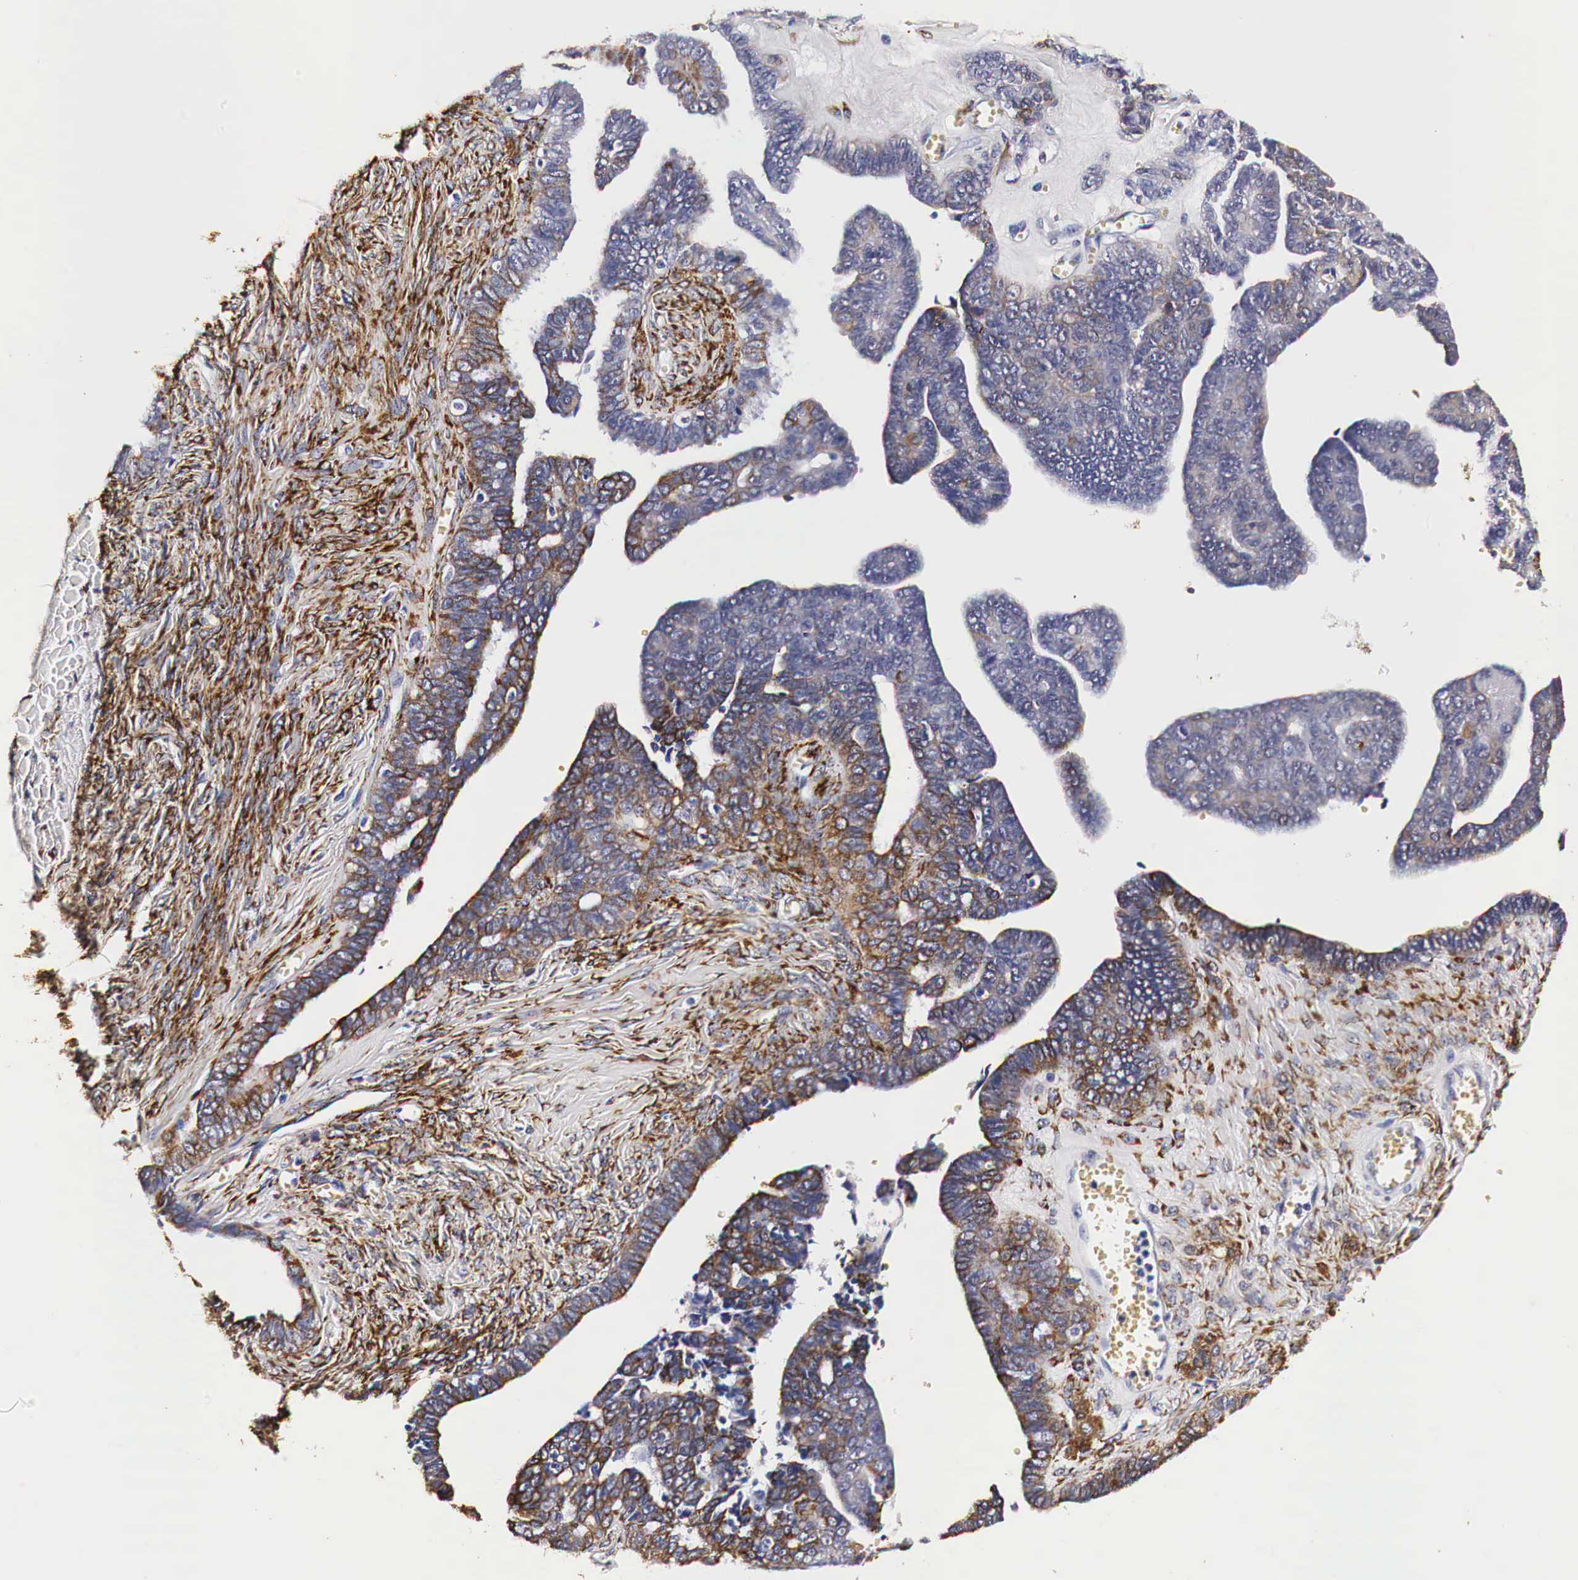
{"staining": {"intensity": "weak", "quantity": "25%-75%", "location": "cytoplasmic/membranous"}, "tissue": "ovarian cancer", "cell_type": "Tumor cells", "image_type": "cancer", "snomed": [{"axis": "morphology", "description": "Cystadenocarcinoma, serous, NOS"}, {"axis": "topography", "description": "Ovary"}], "caption": "The micrograph demonstrates a brown stain indicating the presence of a protein in the cytoplasmic/membranous of tumor cells in ovarian cancer (serous cystadenocarcinoma). The staining was performed using DAB (3,3'-diaminobenzidine) to visualize the protein expression in brown, while the nuclei were stained in blue with hematoxylin (Magnification: 20x).", "gene": "CKAP4", "patient": {"sex": "female", "age": 71}}